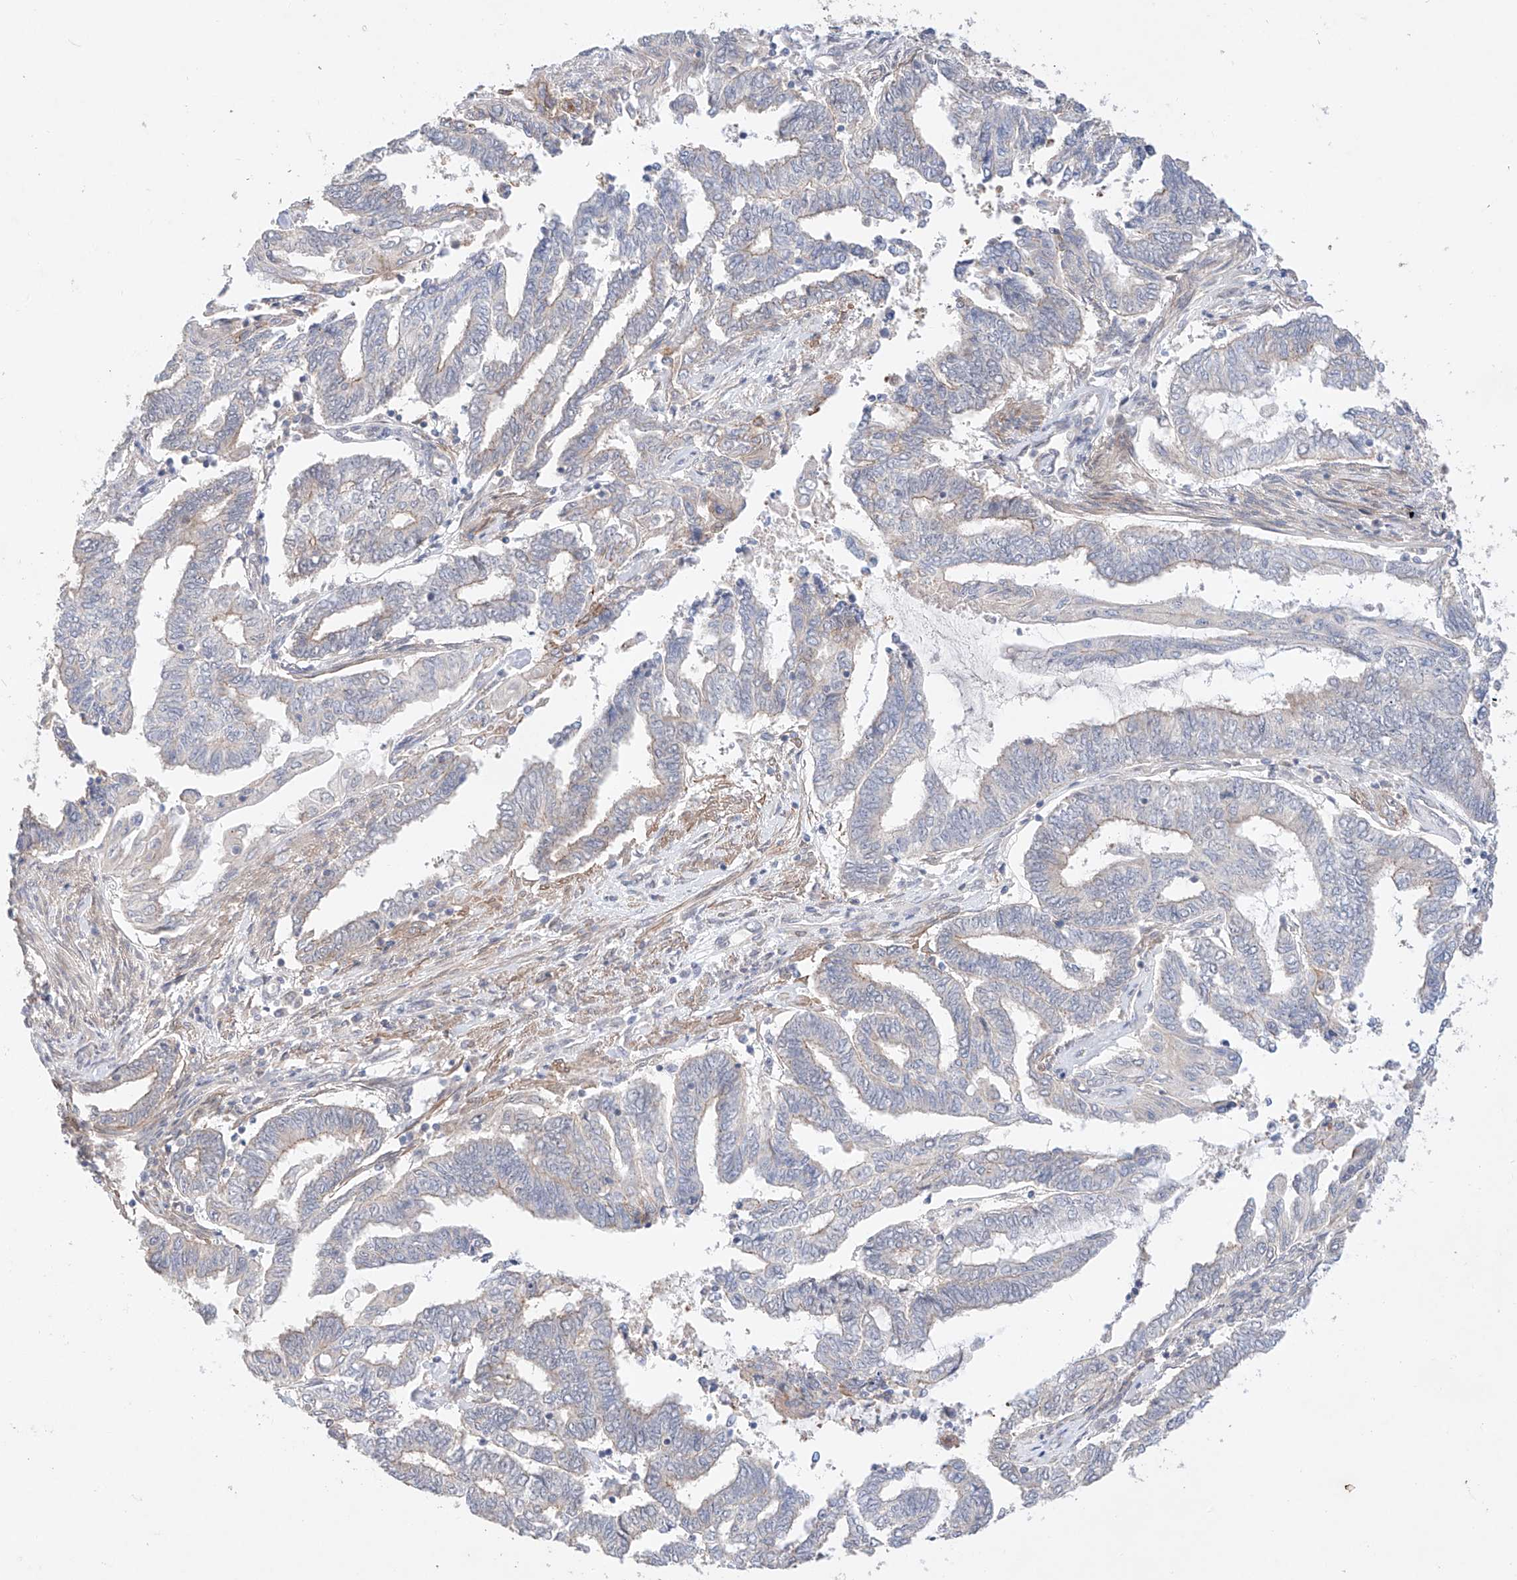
{"staining": {"intensity": "negative", "quantity": "none", "location": "none"}, "tissue": "endometrial cancer", "cell_type": "Tumor cells", "image_type": "cancer", "snomed": [{"axis": "morphology", "description": "Adenocarcinoma, NOS"}, {"axis": "topography", "description": "Uterus"}, {"axis": "topography", "description": "Endometrium"}], "caption": "IHC of human endometrial cancer reveals no positivity in tumor cells.", "gene": "TSR2", "patient": {"sex": "female", "age": 70}}